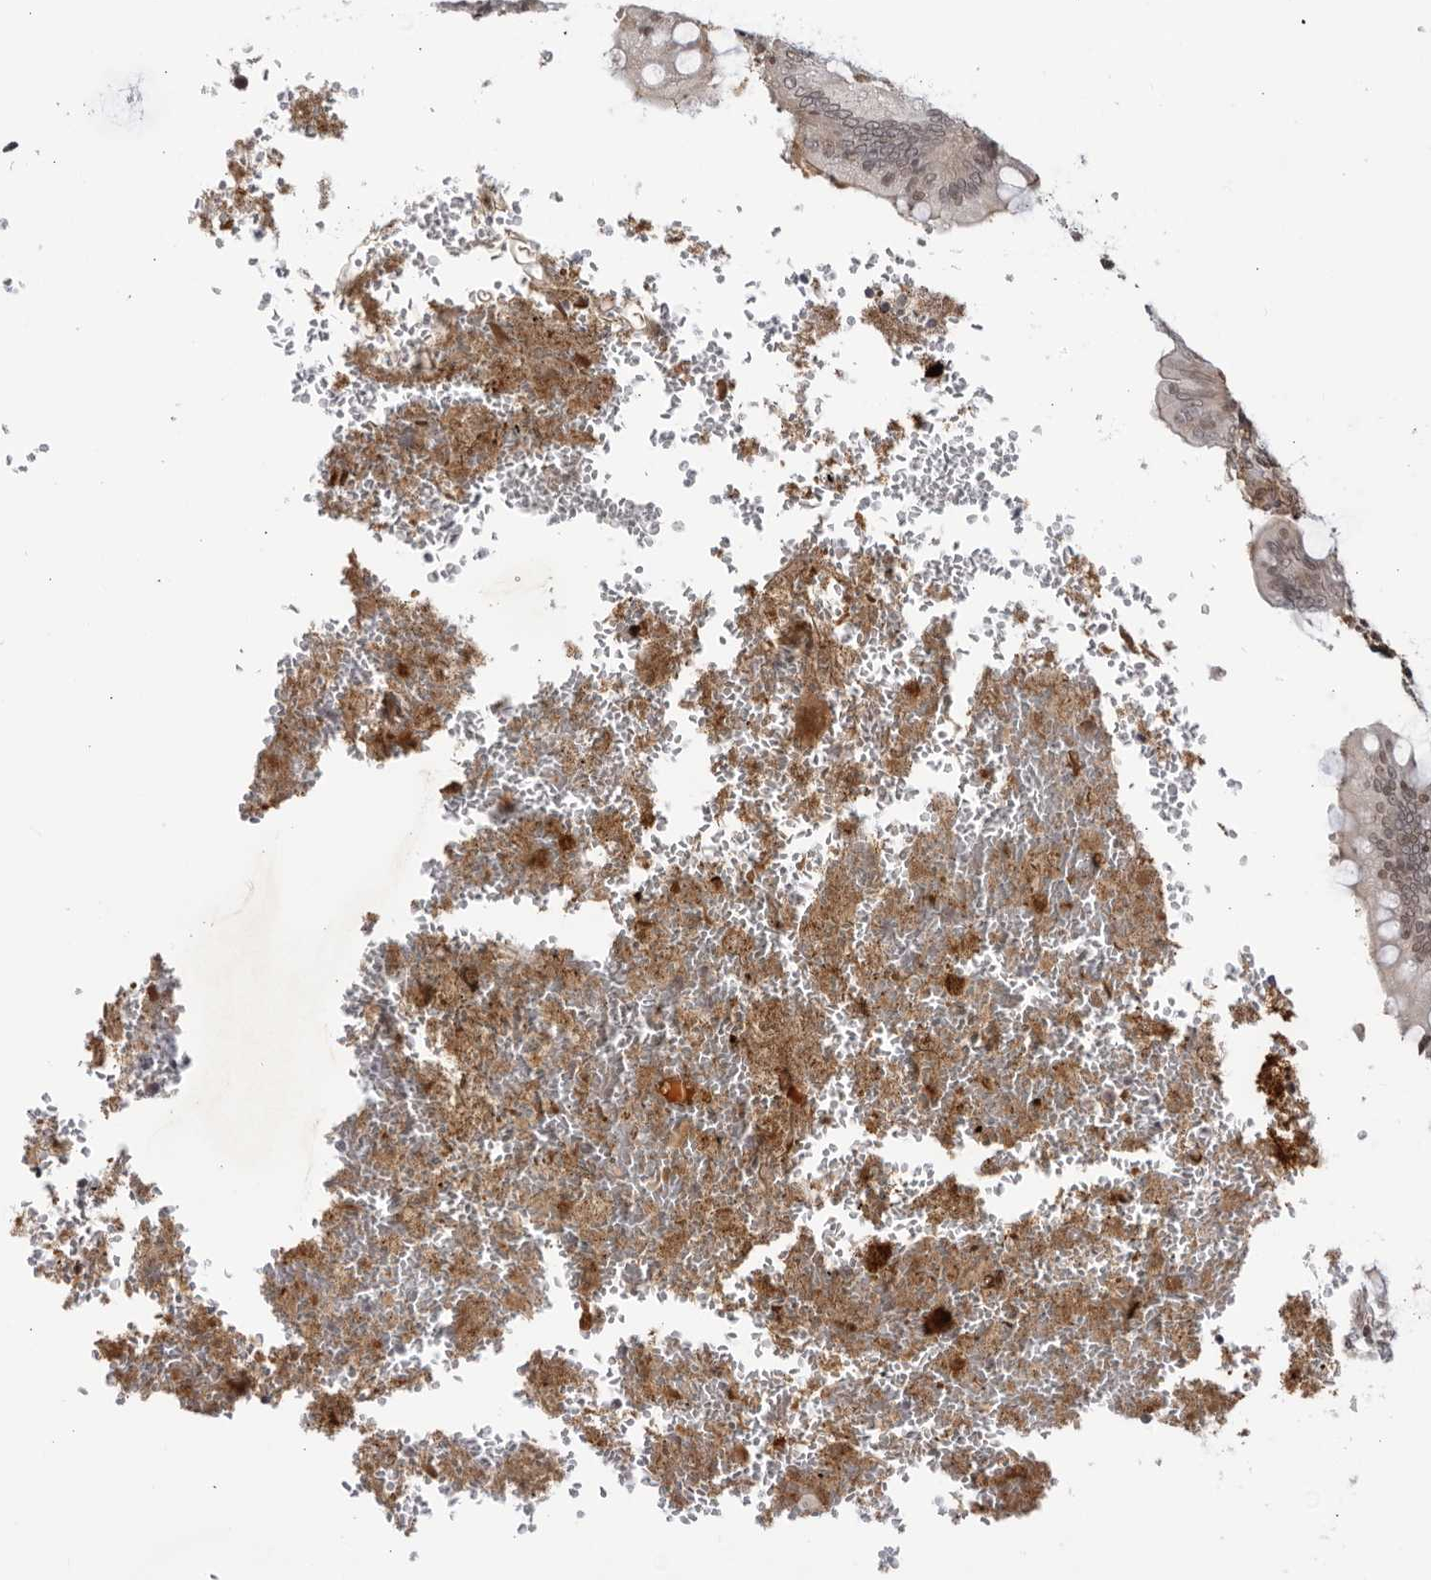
{"staining": {"intensity": "weak", "quantity": "<25%", "location": "cytoplasmic/membranous,nuclear"}, "tissue": "appendix", "cell_type": "Glandular cells", "image_type": "normal", "snomed": [{"axis": "morphology", "description": "Normal tissue, NOS"}, {"axis": "topography", "description": "Appendix"}], "caption": "Immunohistochemical staining of normal human appendix exhibits no significant positivity in glandular cells.", "gene": "DTL", "patient": {"sex": "male", "age": 8}}